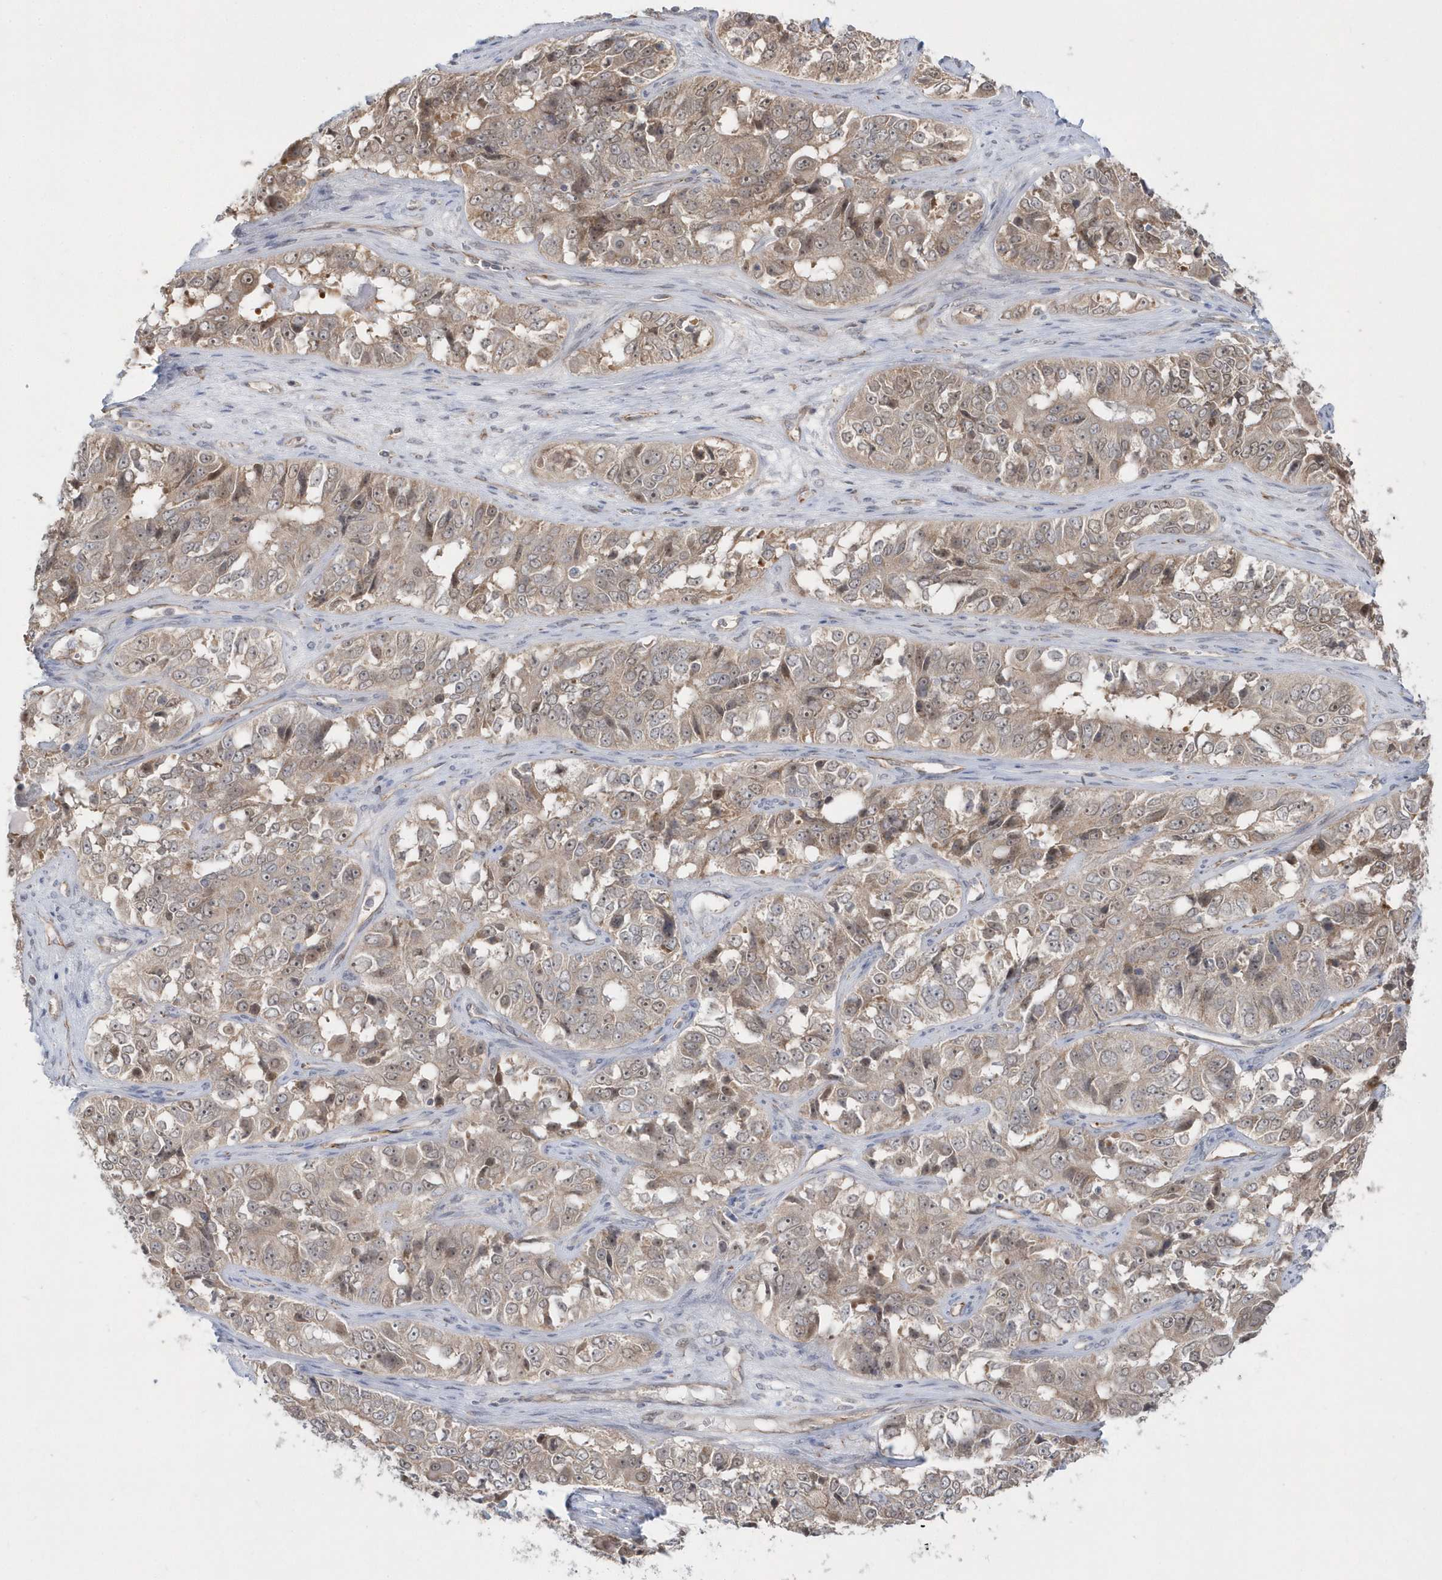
{"staining": {"intensity": "weak", "quantity": ">75%", "location": "cytoplasmic/membranous"}, "tissue": "ovarian cancer", "cell_type": "Tumor cells", "image_type": "cancer", "snomed": [{"axis": "morphology", "description": "Carcinoma, endometroid"}, {"axis": "topography", "description": "Ovary"}], "caption": "Human ovarian cancer stained with a brown dye demonstrates weak cytoplasmic/membranous positive expression in approximately >75% of tumor cells.", "gene": "DHX57", "patient": {"sex": "female", "age": 51}}